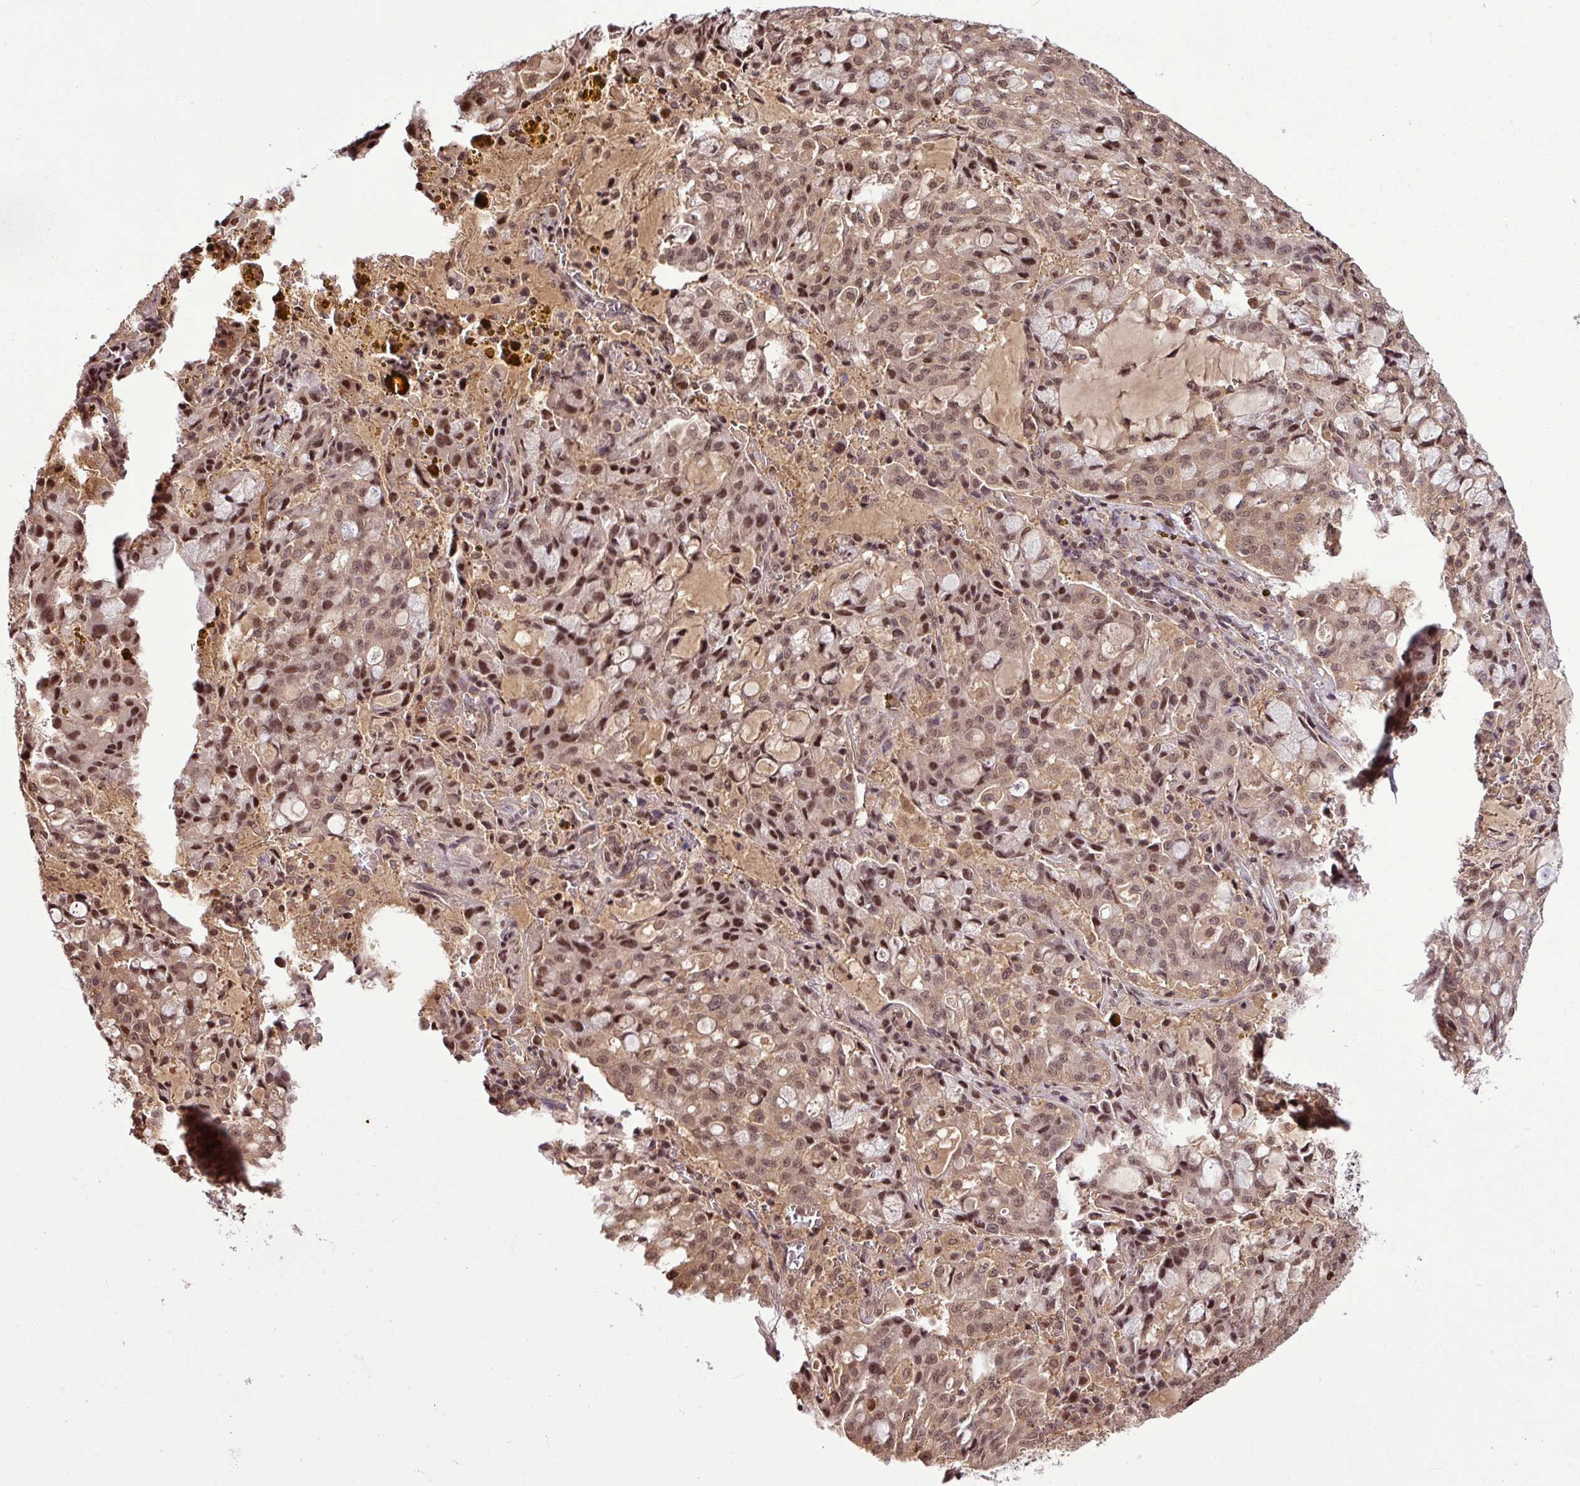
{"staining": {"intensity": "moderate", "quantity": ">75%", "location": "nuclear"}, "tissue": "lung cancer", "cell_type": "Tumor cells", "image_type": "cancer", "snomed": [{"axis": "morphology", "description": "Adenocarcinoma, NOS"}, {"axis": "topography", "description": "Lung"}], "caption": "Lung cancer (adenocarcinoma) tissue demonstrates moderate nuclear expression in approximately >75% of tumor cells, visualized by immunohistochemistry.", "gene": "ITPKC", "patient": {"sex": "female", "age": 44}}